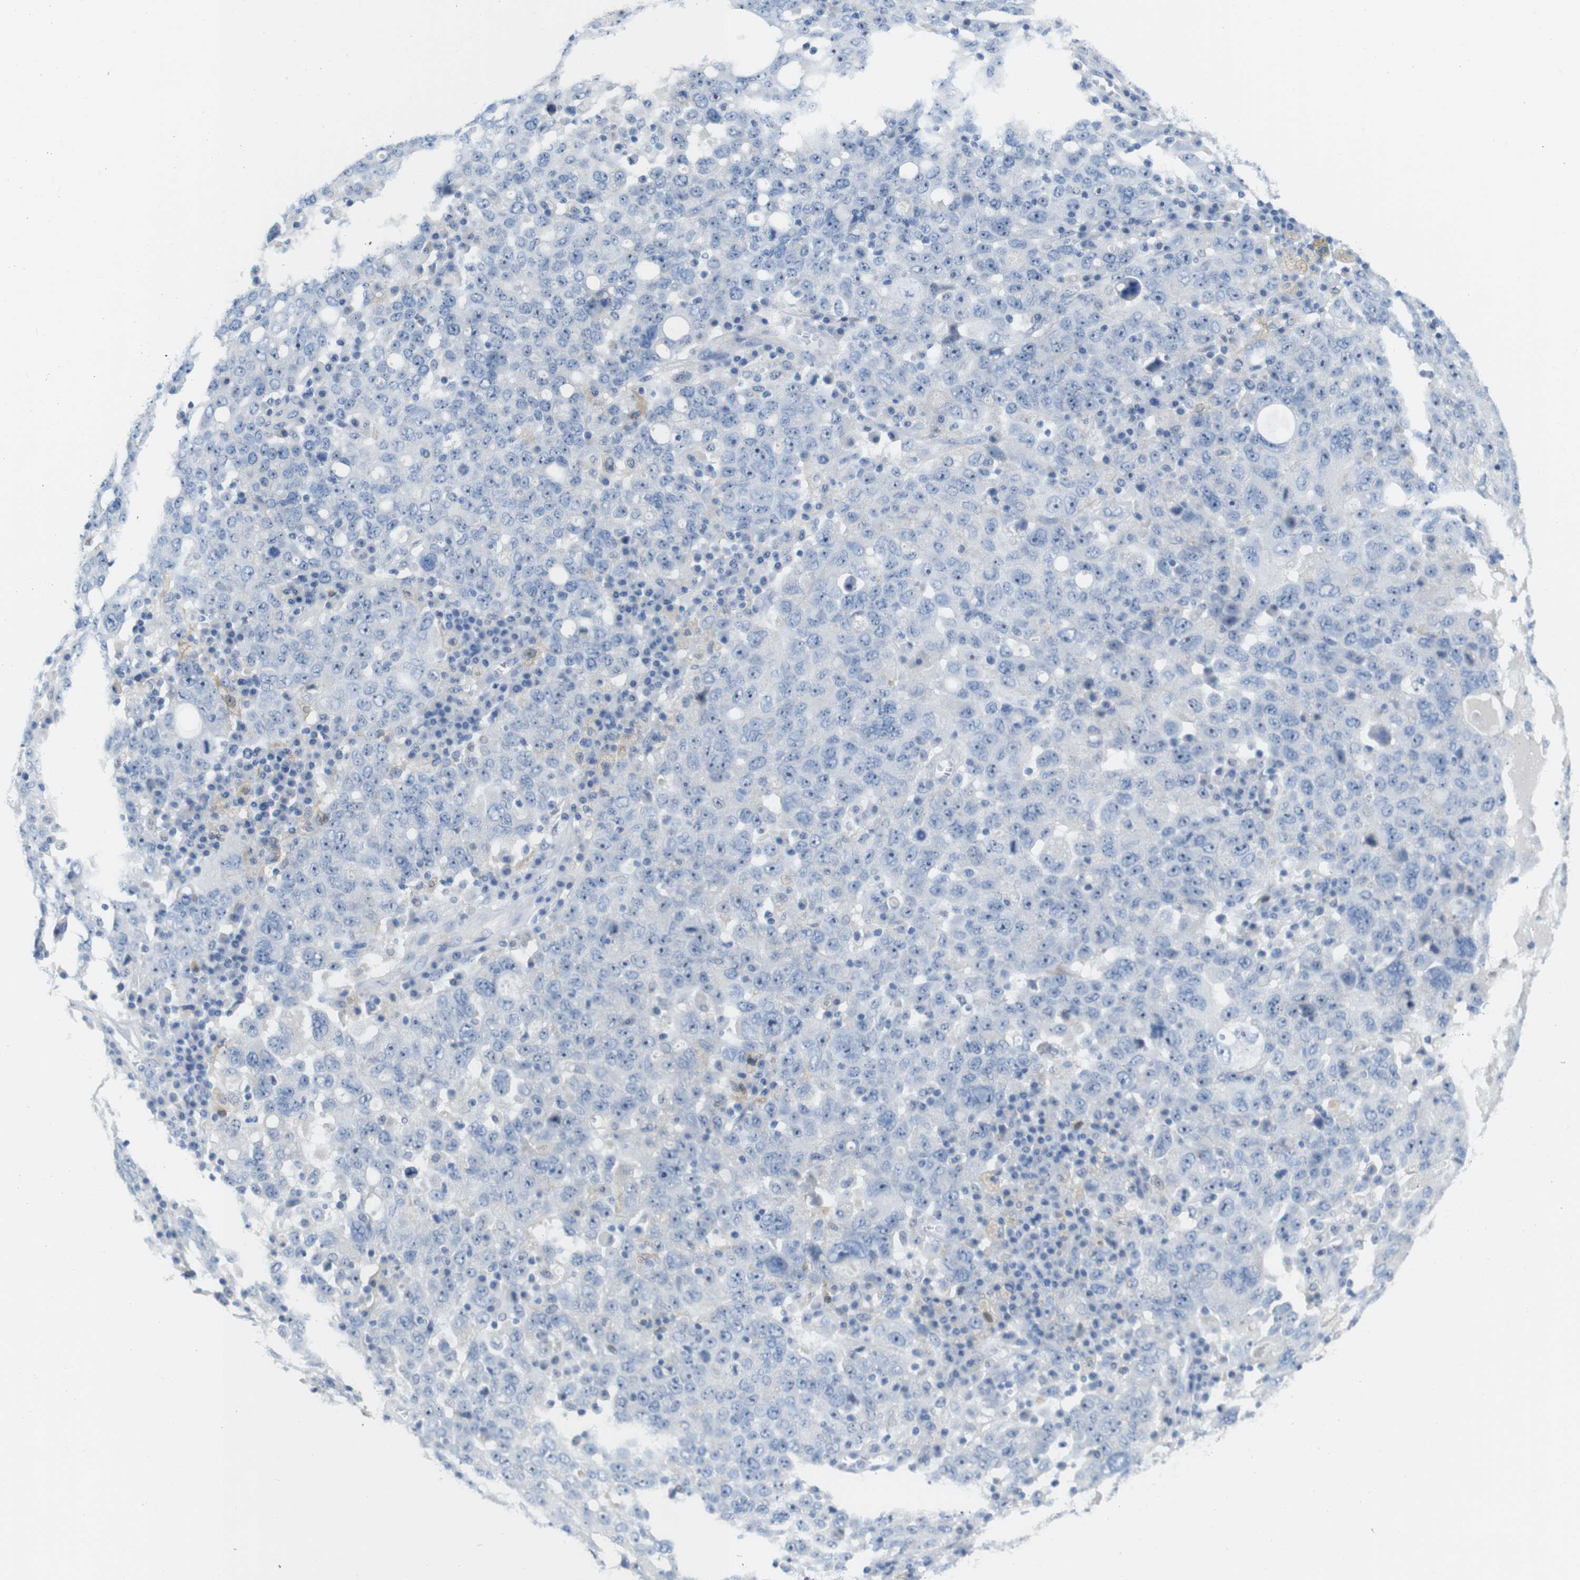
{"staining": {"intensity": "negative", "quantity": "none", "location": "none"}, "tissue": "ovarian cancer", "cell_type": "Tumor cells", "image_type": "cancer", "snomed": [{"axis": "morphology", "description": "Carcinoma, endometroid"}, {"axis": "topography", "description": "Ovary"}], "caption": "High power microscopy histopathology image of an immunohistochemistry micrograph of ovarian cancer (endometroid carcinoma), revealing no significant positivity in tumor cells.", "gene": "C1orf210", "patient": {"sex": "female", "age": 62}}